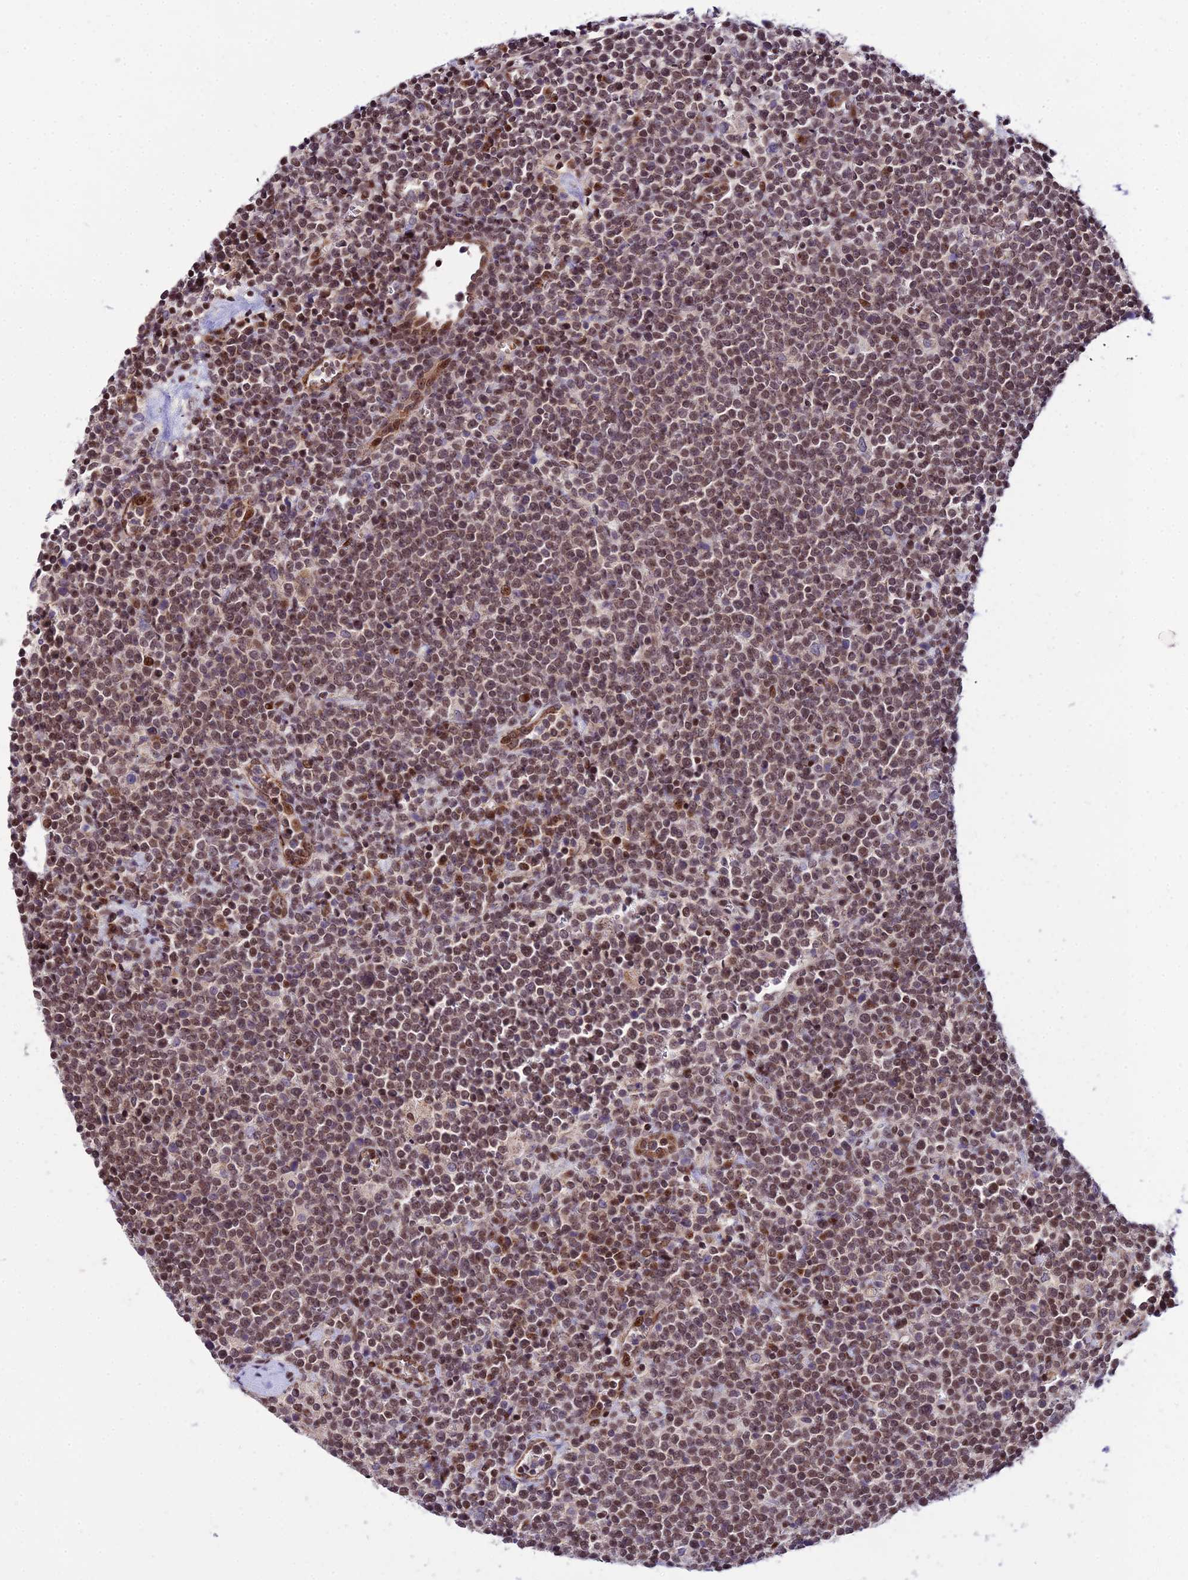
{"staining": {"intensity": "moderate", "quantity": ">75%", "location": "nuclear"}, "tissue": "lymphoma", "cell_type": "Tumor cells", "image_type": "cancer", "snomed": [{"axis": "morphology", "description": "Malignant lymphoma, non-Hodgkin's type, High grade"}, {"axis": "topography", "description": "Lymph node"}], "caption": "DAB (3,3'-diaminobenzidine) immunohistochemical staining of high-grade malignant lymphoma, non-Hodgkin's type demonstrates moderate nuclear protein positivity in approximately >75% of tumor cells. (DAB (3,3'-diaminobenzidine) IHC, brown staining for protein, blue staining for nuclei).", "gene": "CIB3", "patient": {"sex": "male", "age": 61}}